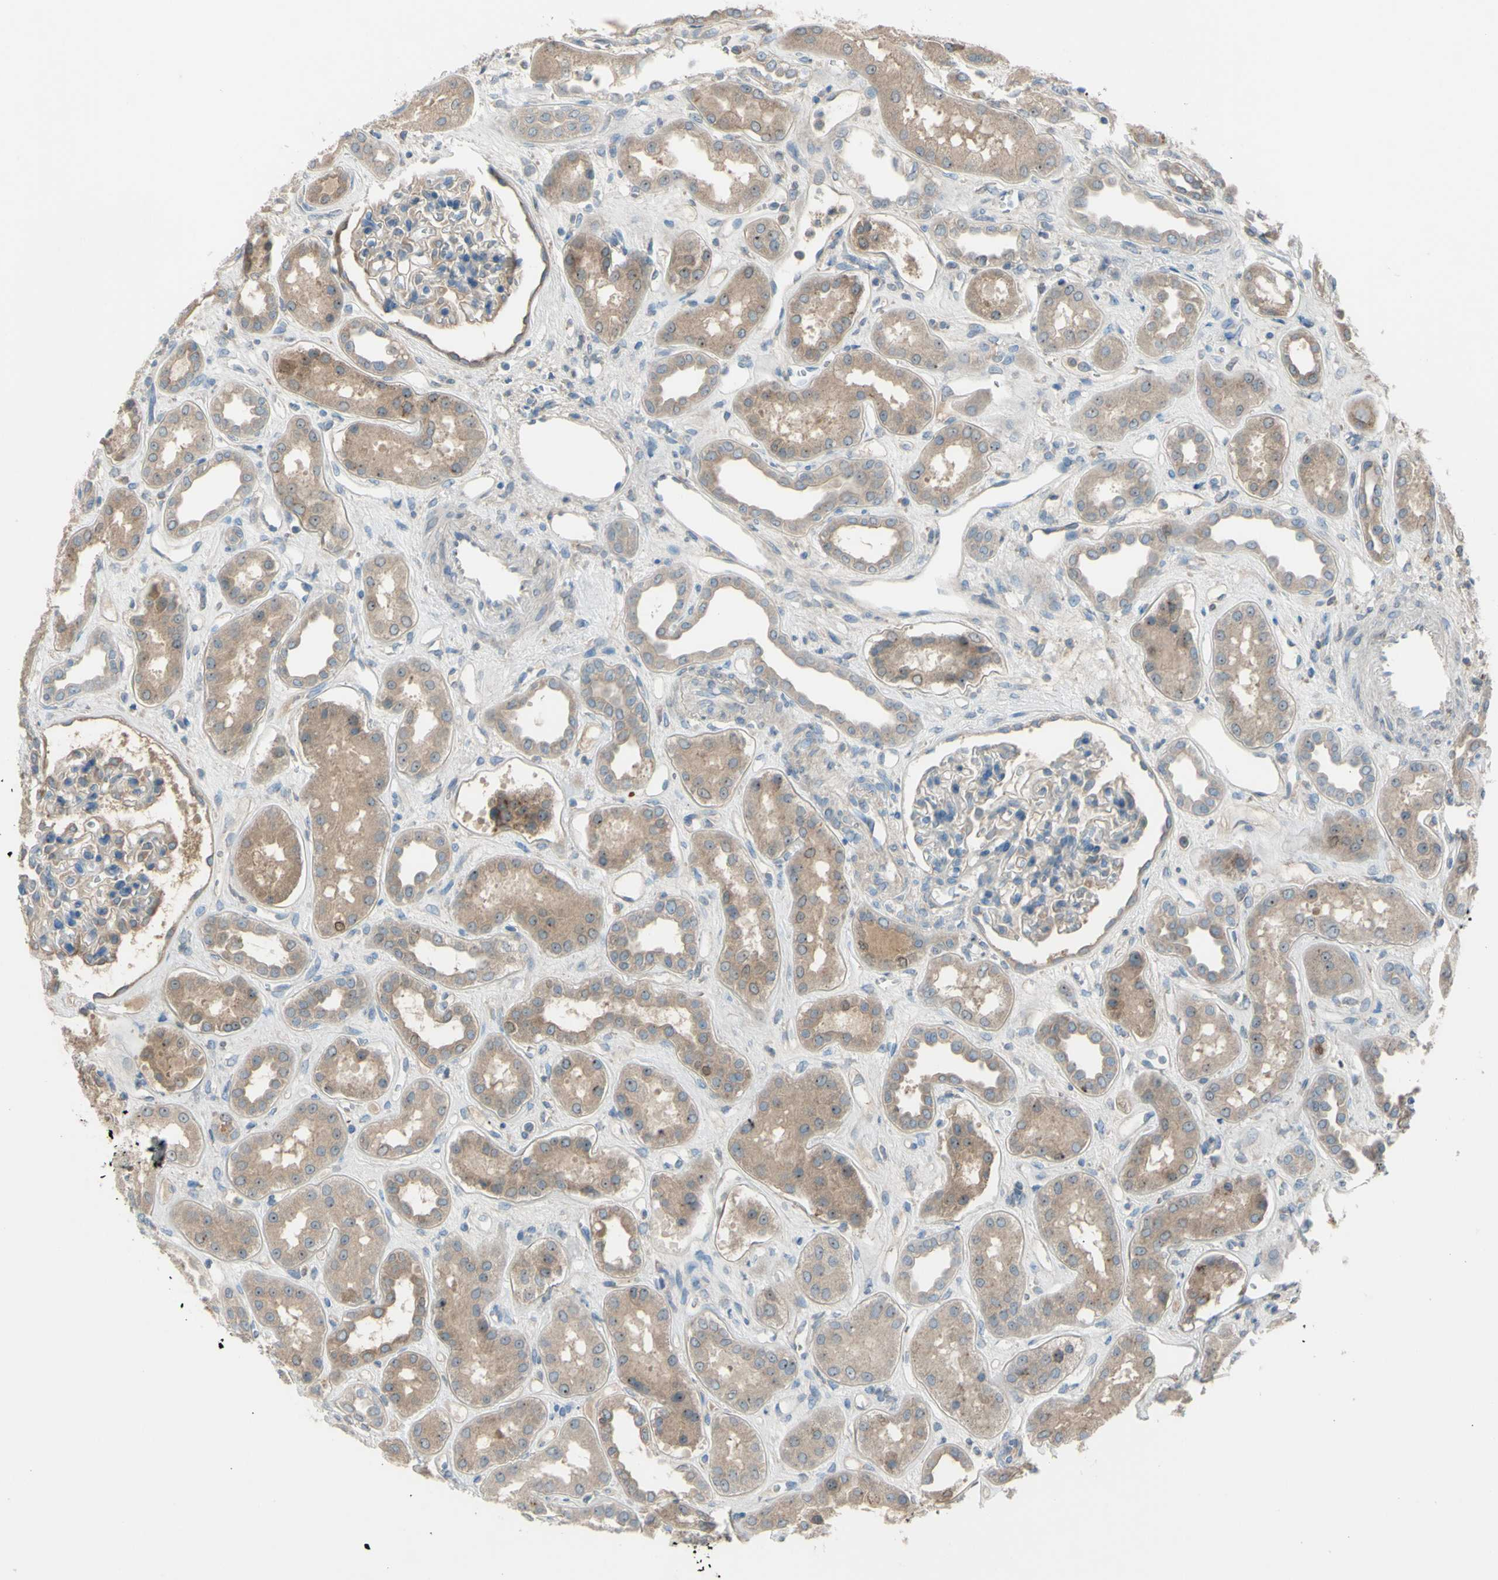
{"staining": {"intensity": "weak", "quantity": "25%-75%", "location": "cytoplasmic/membranous"}, "tissue": "kidney", "cell_type": "Cells in glomeruli", "image_type": "normal", "snomed": [{"axis": "morphology", "description": "Normal tissue, NOS"}, {"axis": "topography", "description": "Kidney"}], "caption": "Immunohistochemical staining of benign human kidney exhibits low levels of weak cytoplasmic/membranous positivity in about 25%-75% of cells in glomeruli. The staining is performed using DAB brown chromogen to label protein expression. The nuclei are counter-stained blue using hematoxylin.", "gene": "ATRN", "patient": {"sex": "male", "age": 59}}